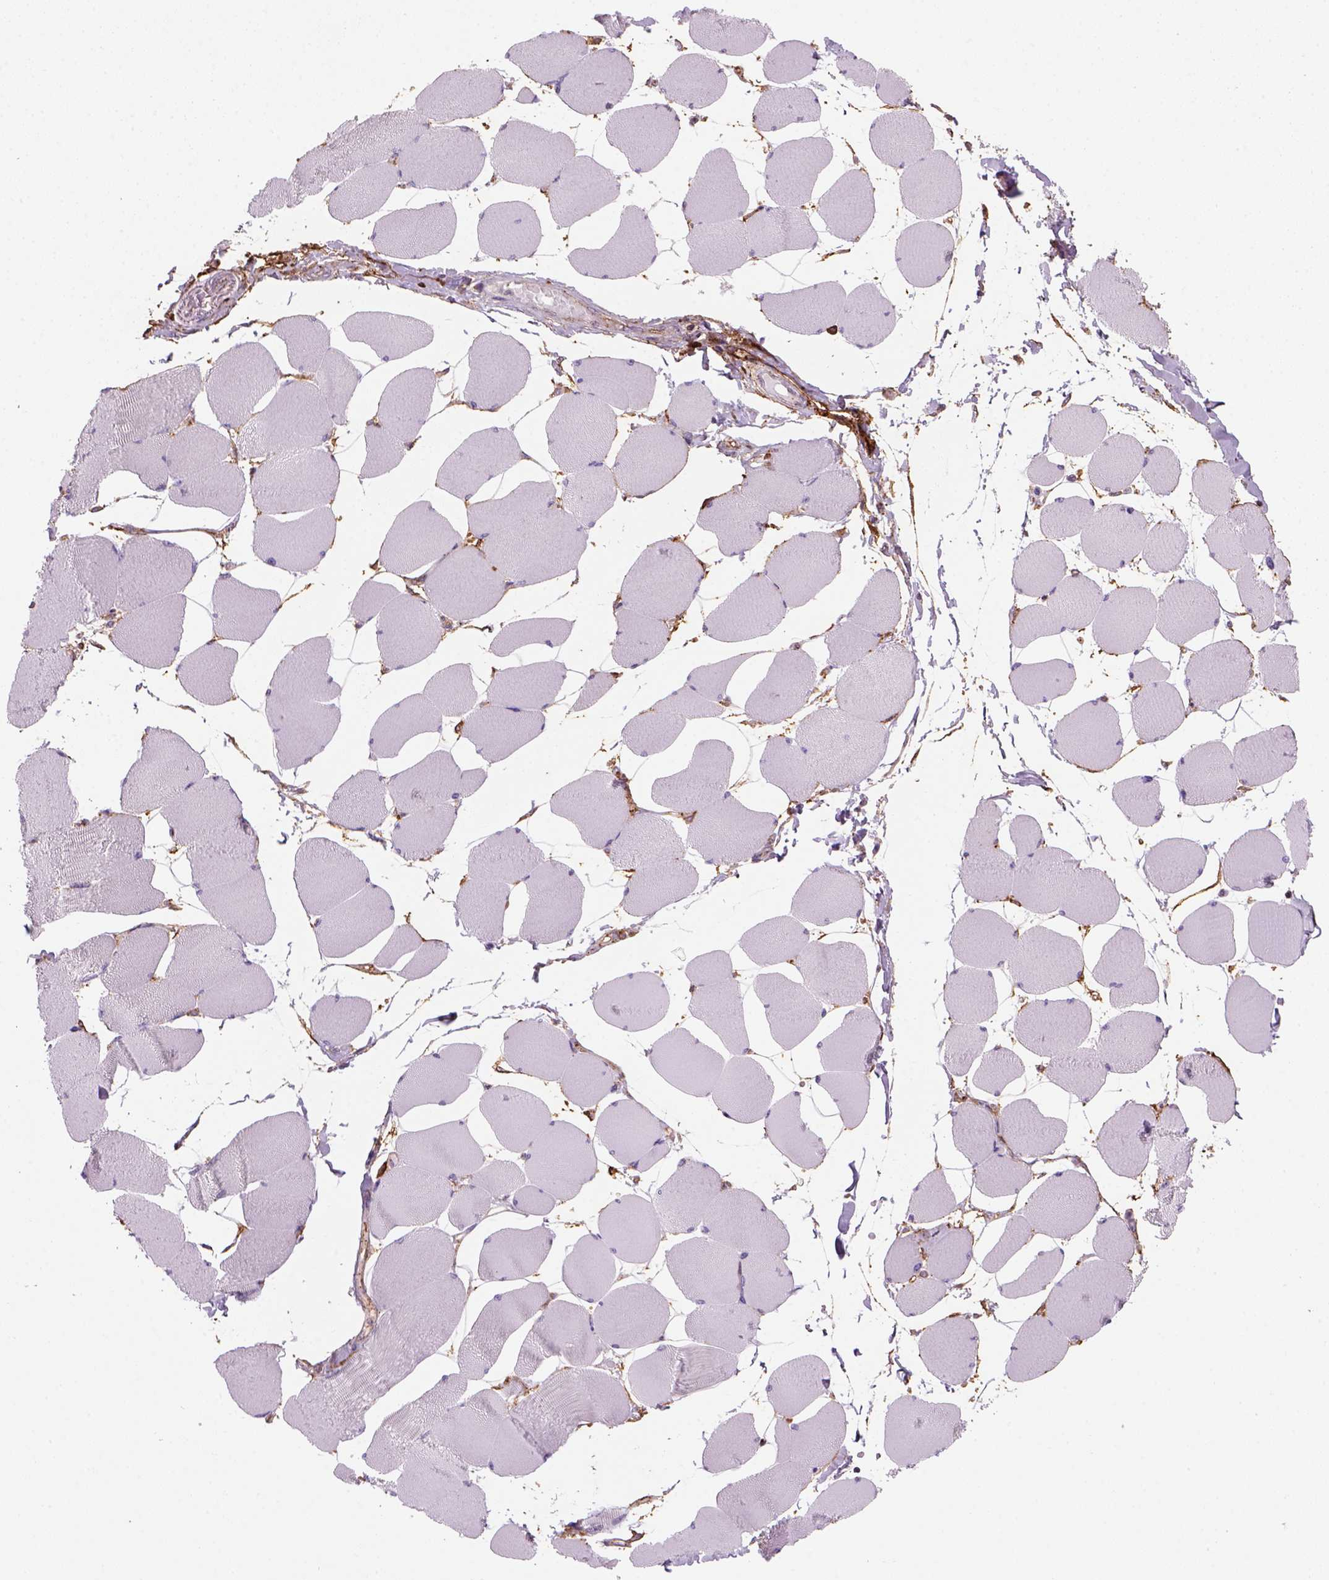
{"staining": {"intensity": "negative", "quantity": "none", "location": "none"}, "tissue": "skeletal muscle", "cell_type": "Myocytes", "image_type": "normal", "snomed": [{"axis": "morphology", "description": "Normal tissue, NOS"}, {"axis": "topography", "description": "Skeletal muscle"}], "caption": "The micrograph demonstrates no staining of myocytes in normal skeletal muscle. (Immunohistochemistry (ihc), brightfield microscopy, high magnification).", "gene": "MARCKS", "patient": {"sex": "female", "age": 75}}